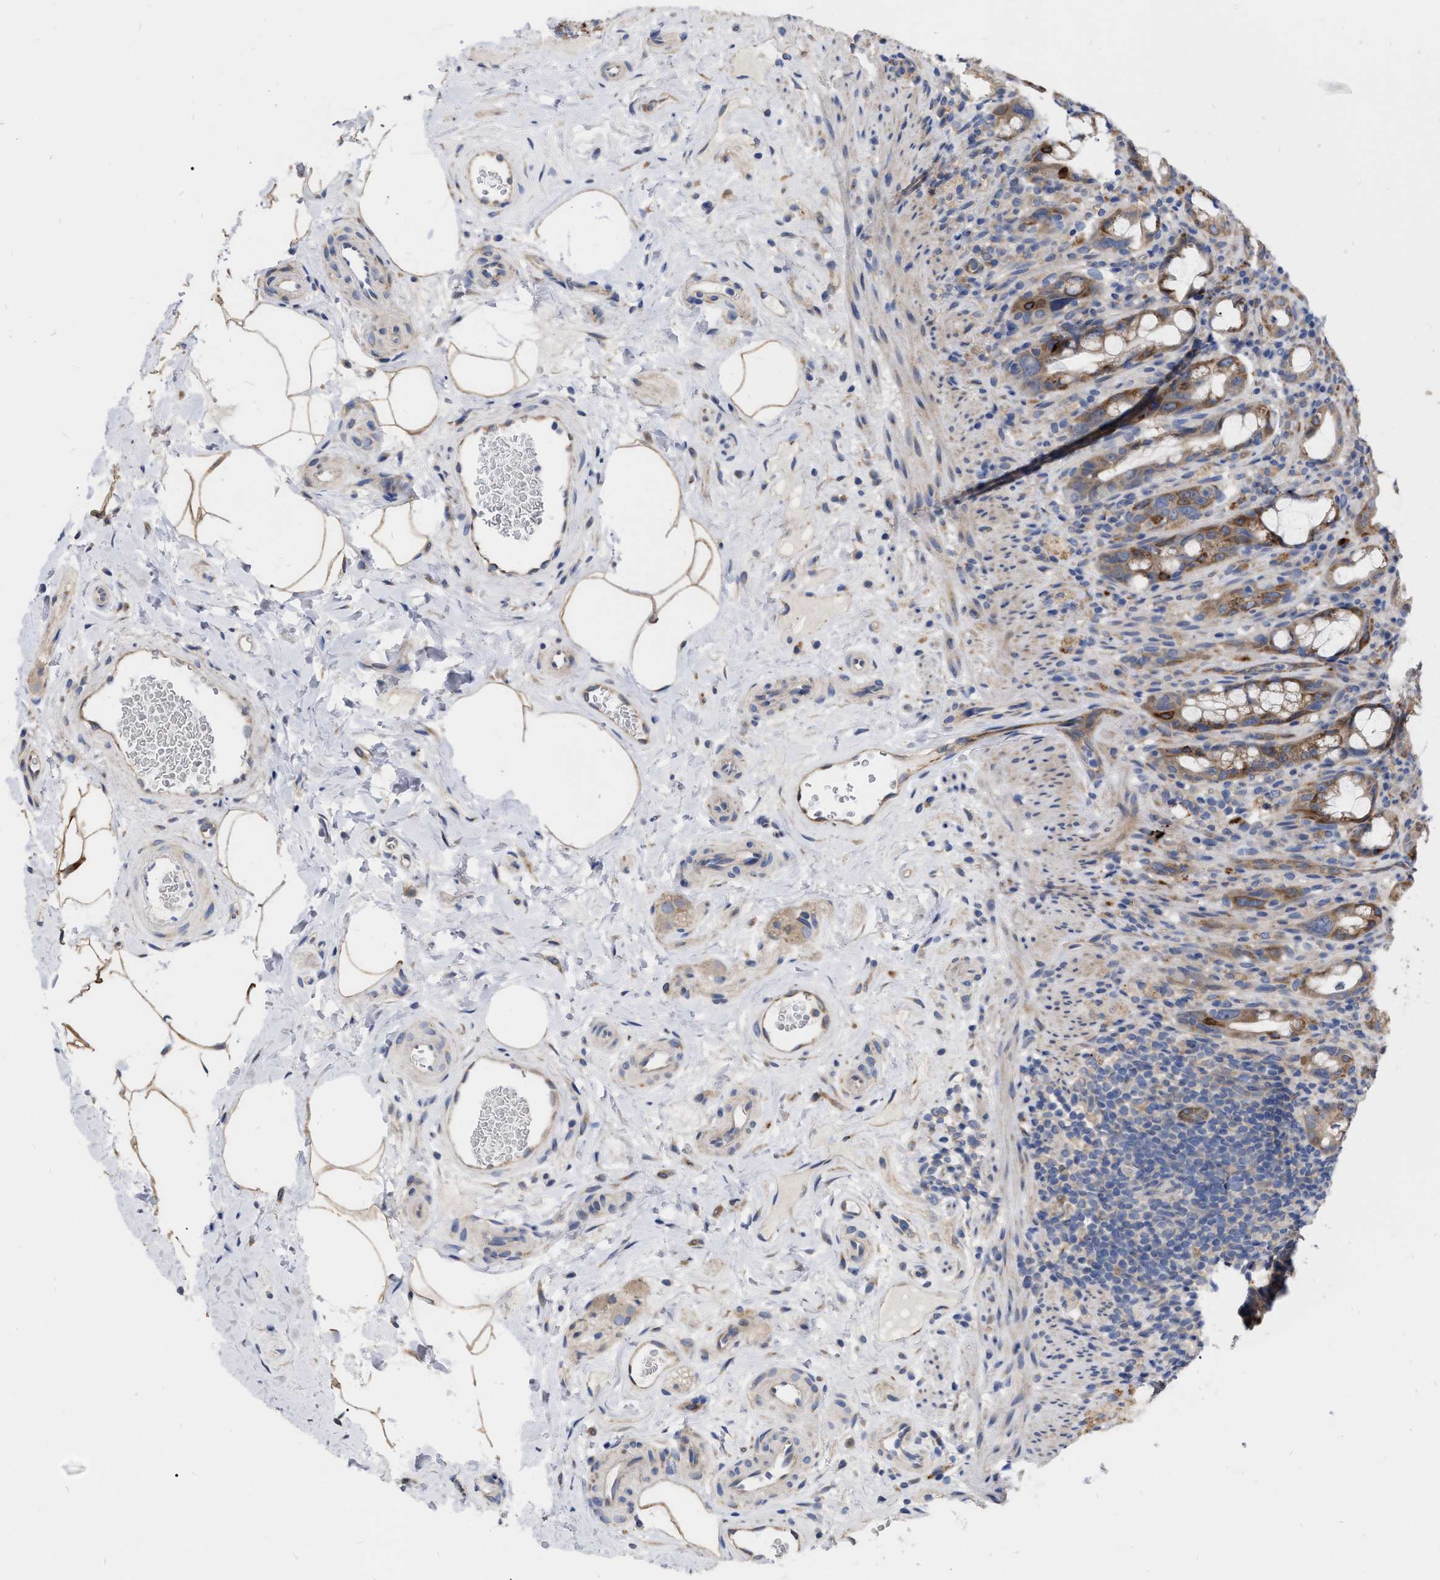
{"staining": {"intensity": "weak", "quantity": ">75%", "location": "cytoplasmic/membranous"}, "tissue": "rectum", "cell_type": "Glandular cells", "image_type": "normal", "snomed": [{"axis": "morphology", "description": "Normal tissue, NOS"}, {"axis": "topography", "description": "Rectum"}], "caption": "Immunohistochemistry (IHC) micrograph of benign rectum stained for a protein (brown), which displays low levels of weak cytoplasmic/membranous staining in approximately >75% of glandular cells.", "gene": "MLST8", "patient": {"sex": "male", "age": 44}}